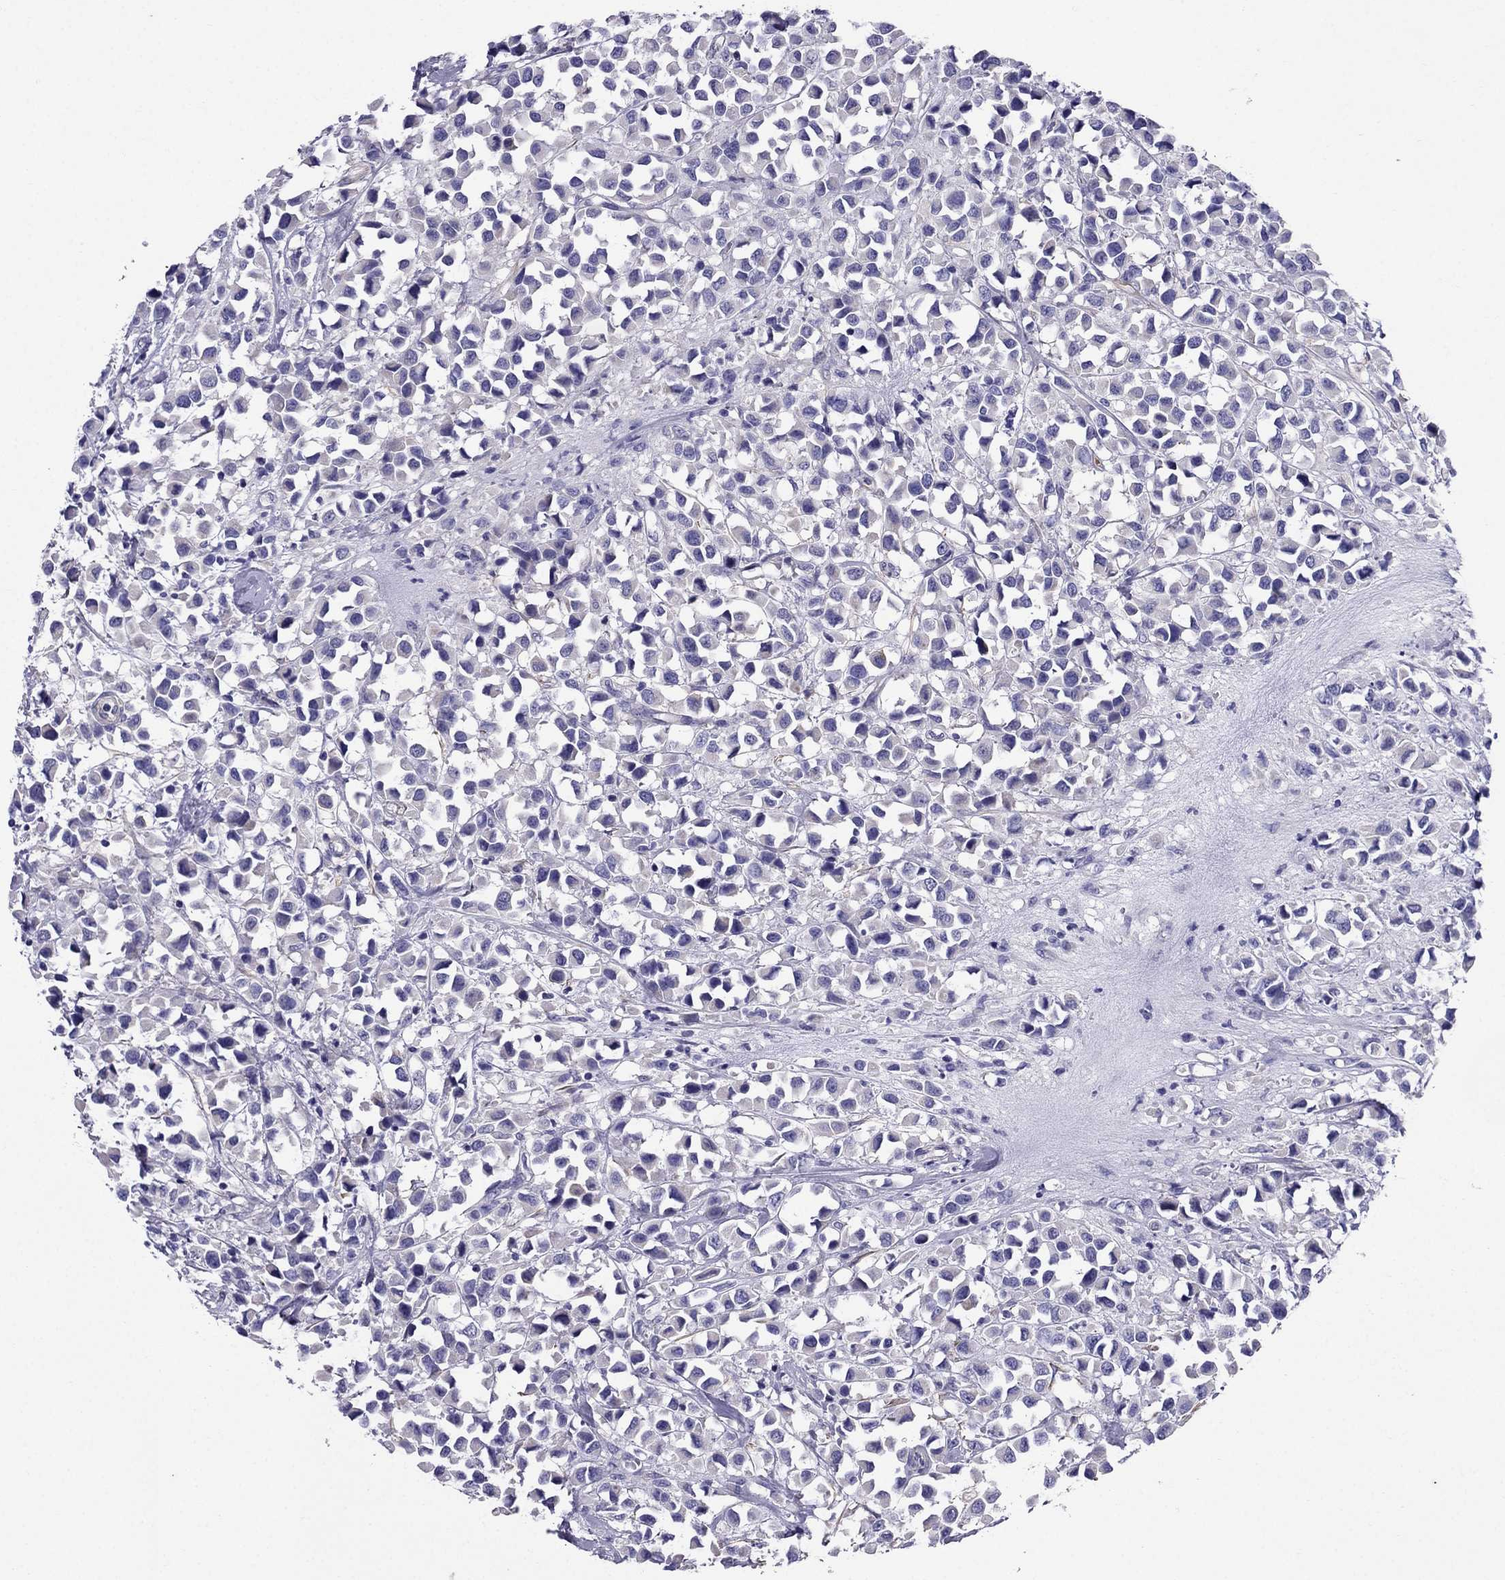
{"staining": {"intensity": "negative", "quantity": "none", "location": "none"}, "tissue": "breast cancer", "cell_type": "Tumor cells", "image_type": "cancer", "snomed": [{"axis": "morphology", "description": "Duct carcinoma"}, {"axis": "topography", "description": "Breast"}], "caption": "Breast invasive ductal carcinoma was stained to show a protein in brown. There is no significant positivity in tumor cells. (Stains: DAB immunohistochemistry with hematoxylin counter stain, Microscopy: brightfield microscopy at high magnification).", "gene": "GPR50", "patient": {"sex": "female", "age": 61}}